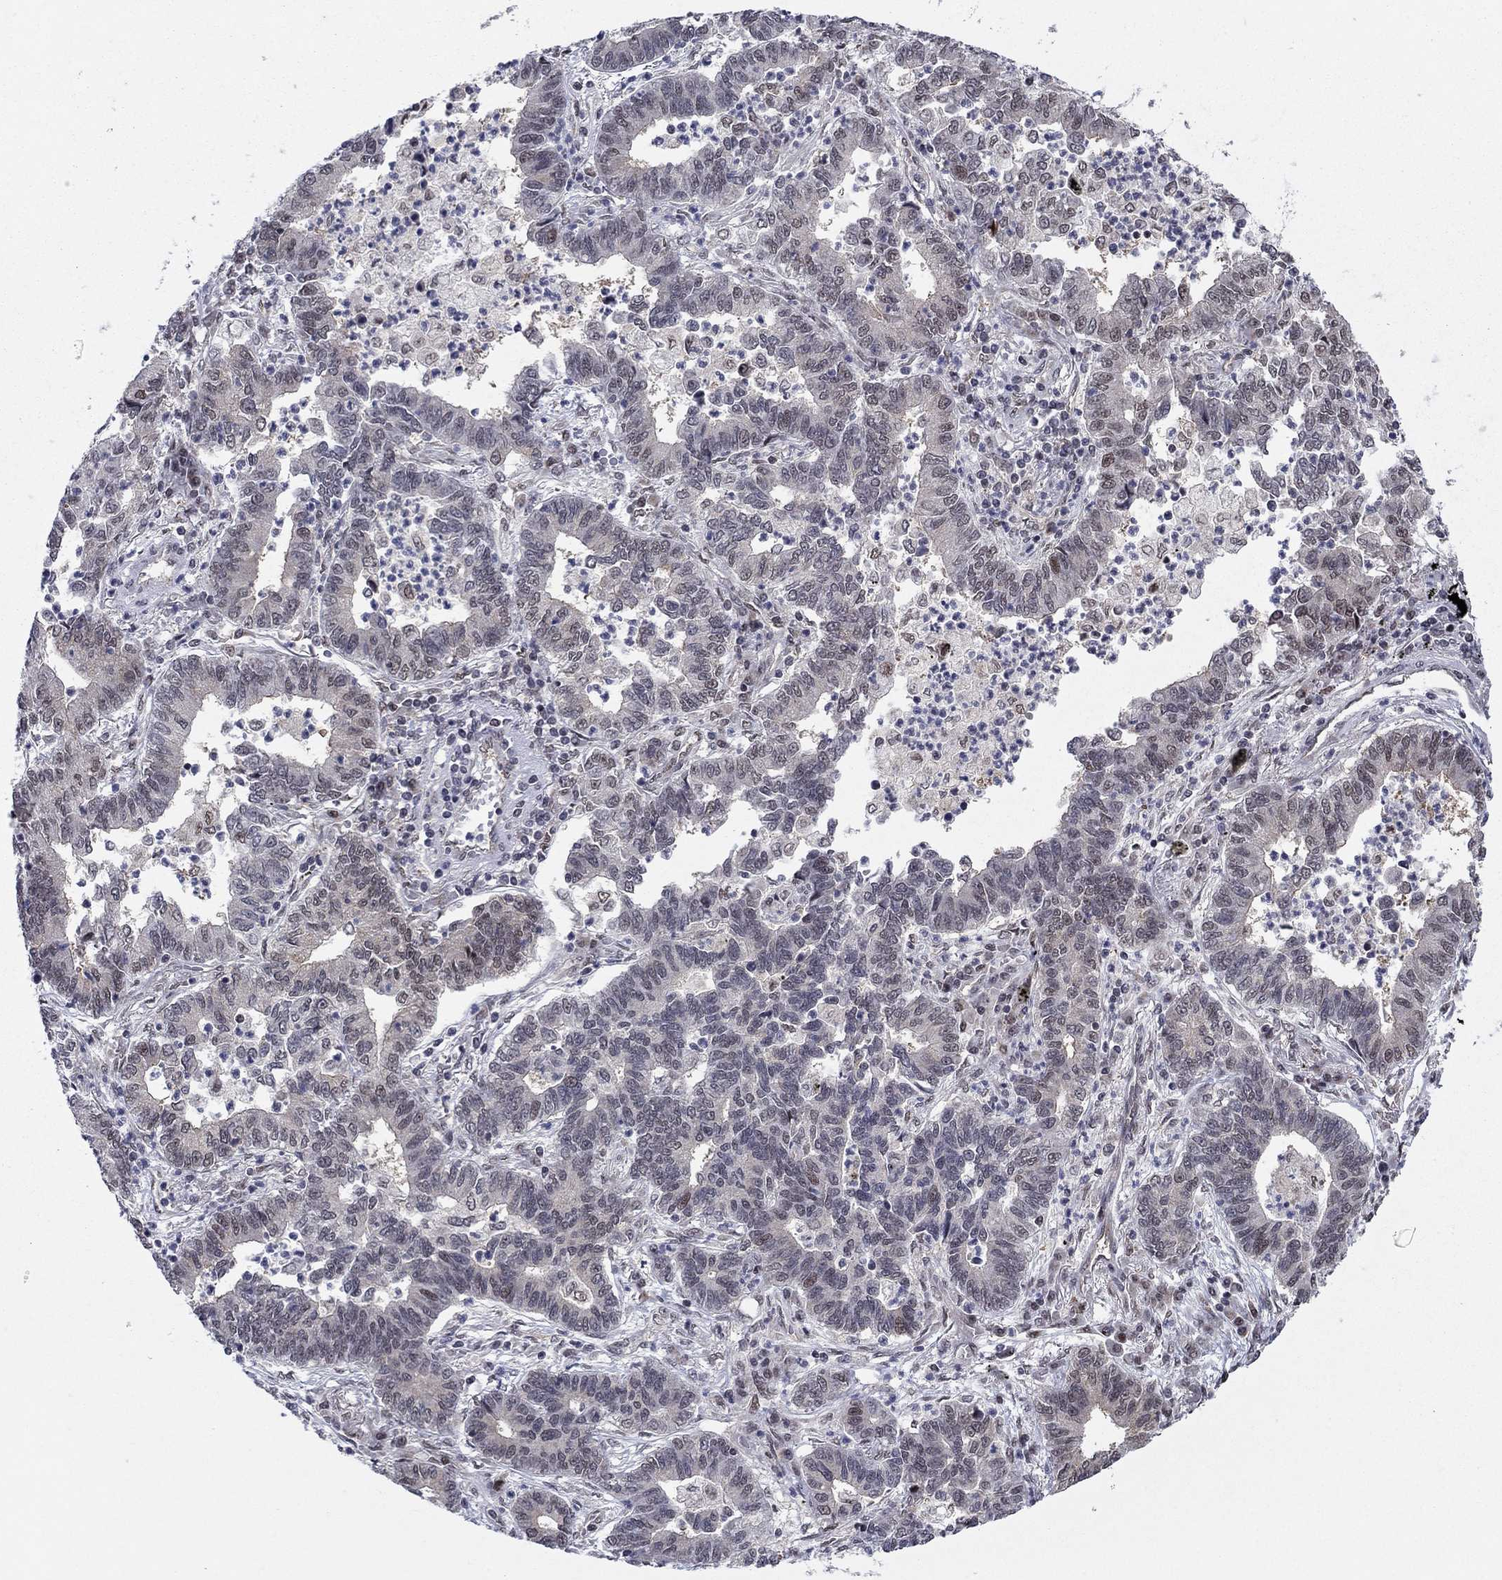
{"staining": {"intensity": "negative", "quantity": "none", "location": "none"}, "tissue": "lung cancer", "cell_type": "Tumor cells", "image_type": "cancer", "snomed": [{"axis": "morphology", "description": "Adenocarcinoma, NOS"}, {"axis": "topography", "description": "Lung"}], "caption": "The immunohistochemistry (IHC) histopathology image has no significant staining in tumor cells of adenocarcinoma (lung) tissue. The staining is performed using DAB brown chromogen with nuclei counter-stained in using hematoxylin.", "gene": "PSMC1", "patient": {"sex": "female", "age": 57}}